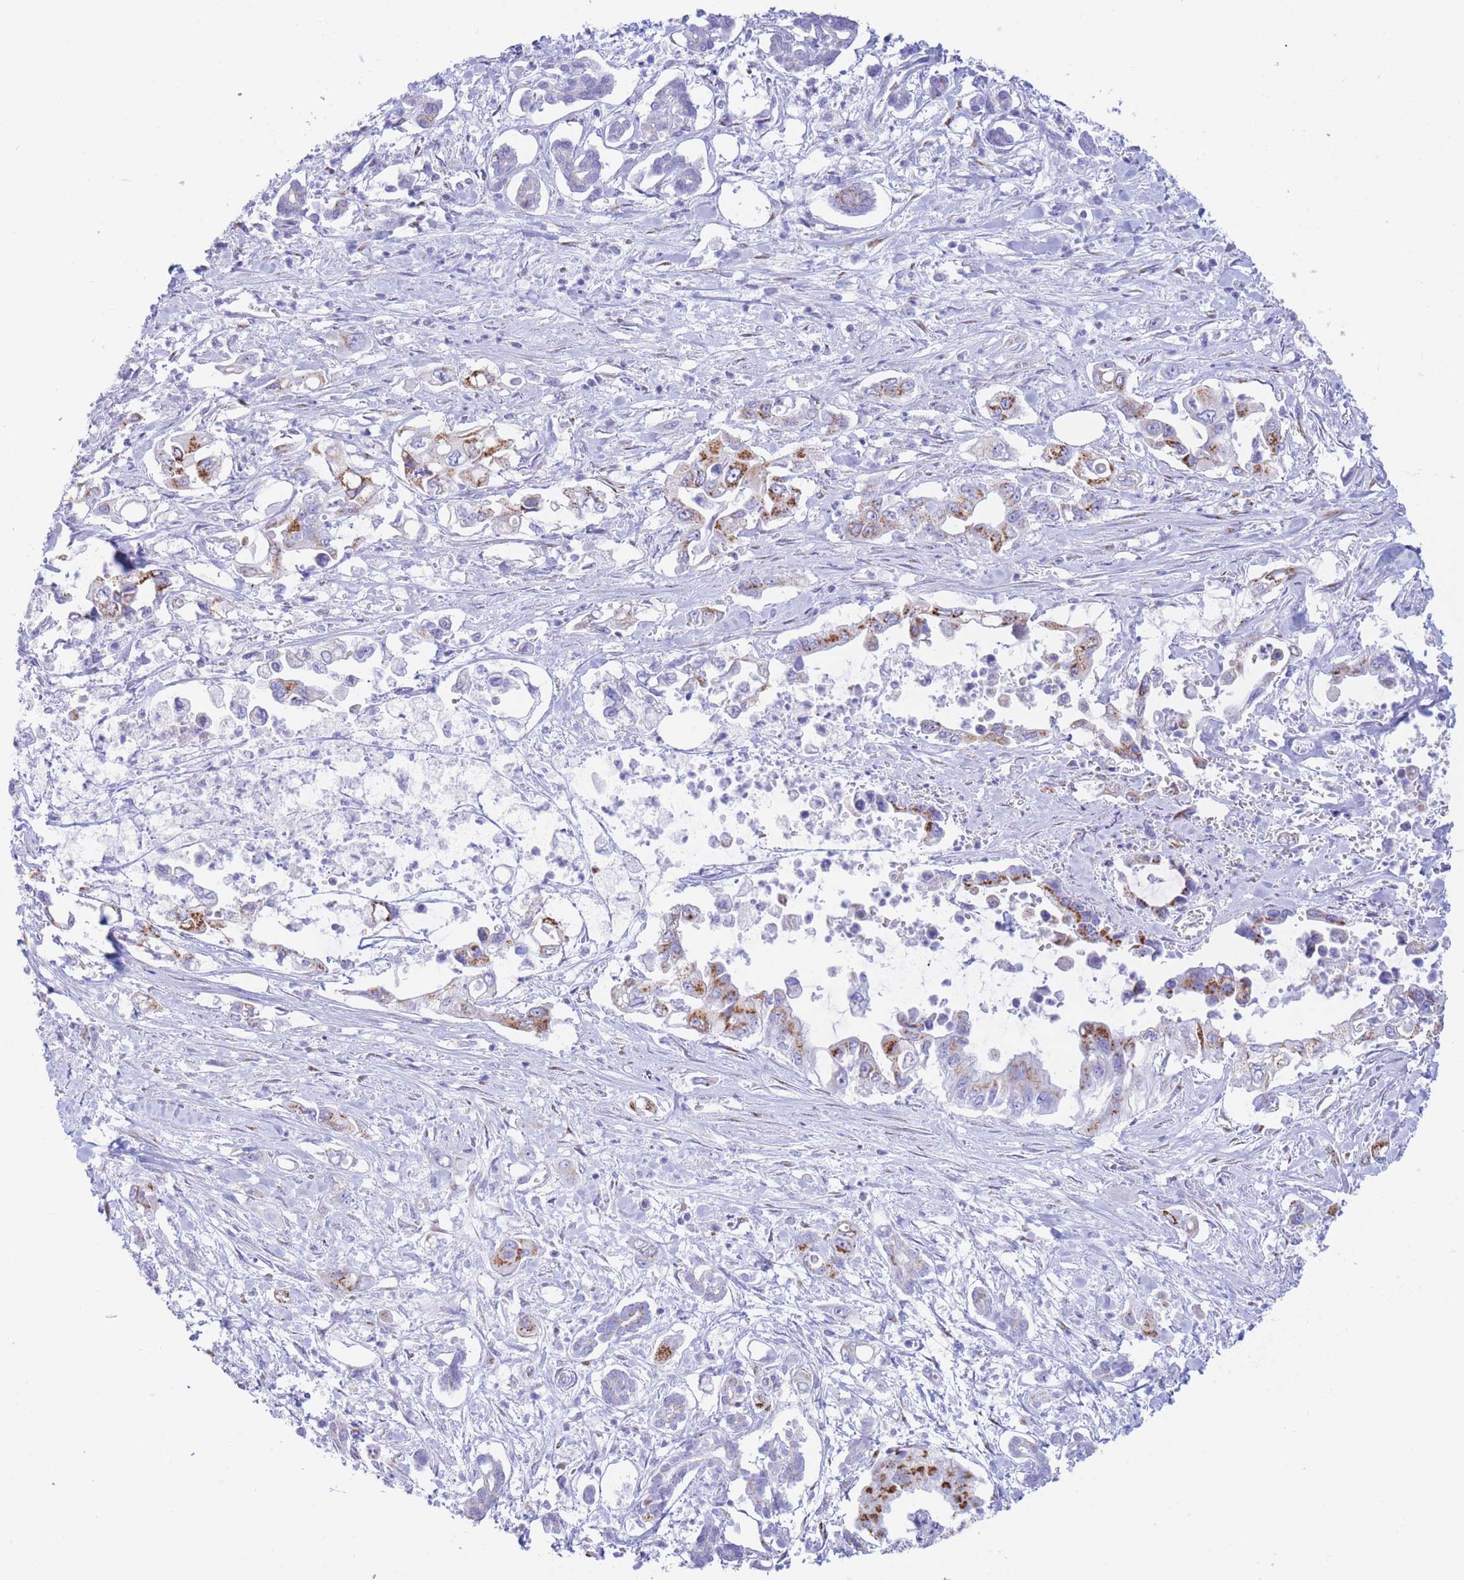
{"staining": {"intensity": "strong", "quantity": "<25%", "location": "cytoplasmic/membranous"}, "tissue": "pancreatic cancer", "cell_type": "Tumor cells", "image_type": "cancer", "snomed": [{"axis": "morphology", "description": "Adenocarcinoma, NOS"}, {"axis": "topography", "description": "Pancreas"}], "caption": "DAB immunohistochemical staining of adenocarcinoma (pancreatic) reveals strong cytoplasmic/membranous protein staining in approximately <25% of tumor cells.", "gene": "FAM3C", "patient": {"sex": "male", "age": 61}}